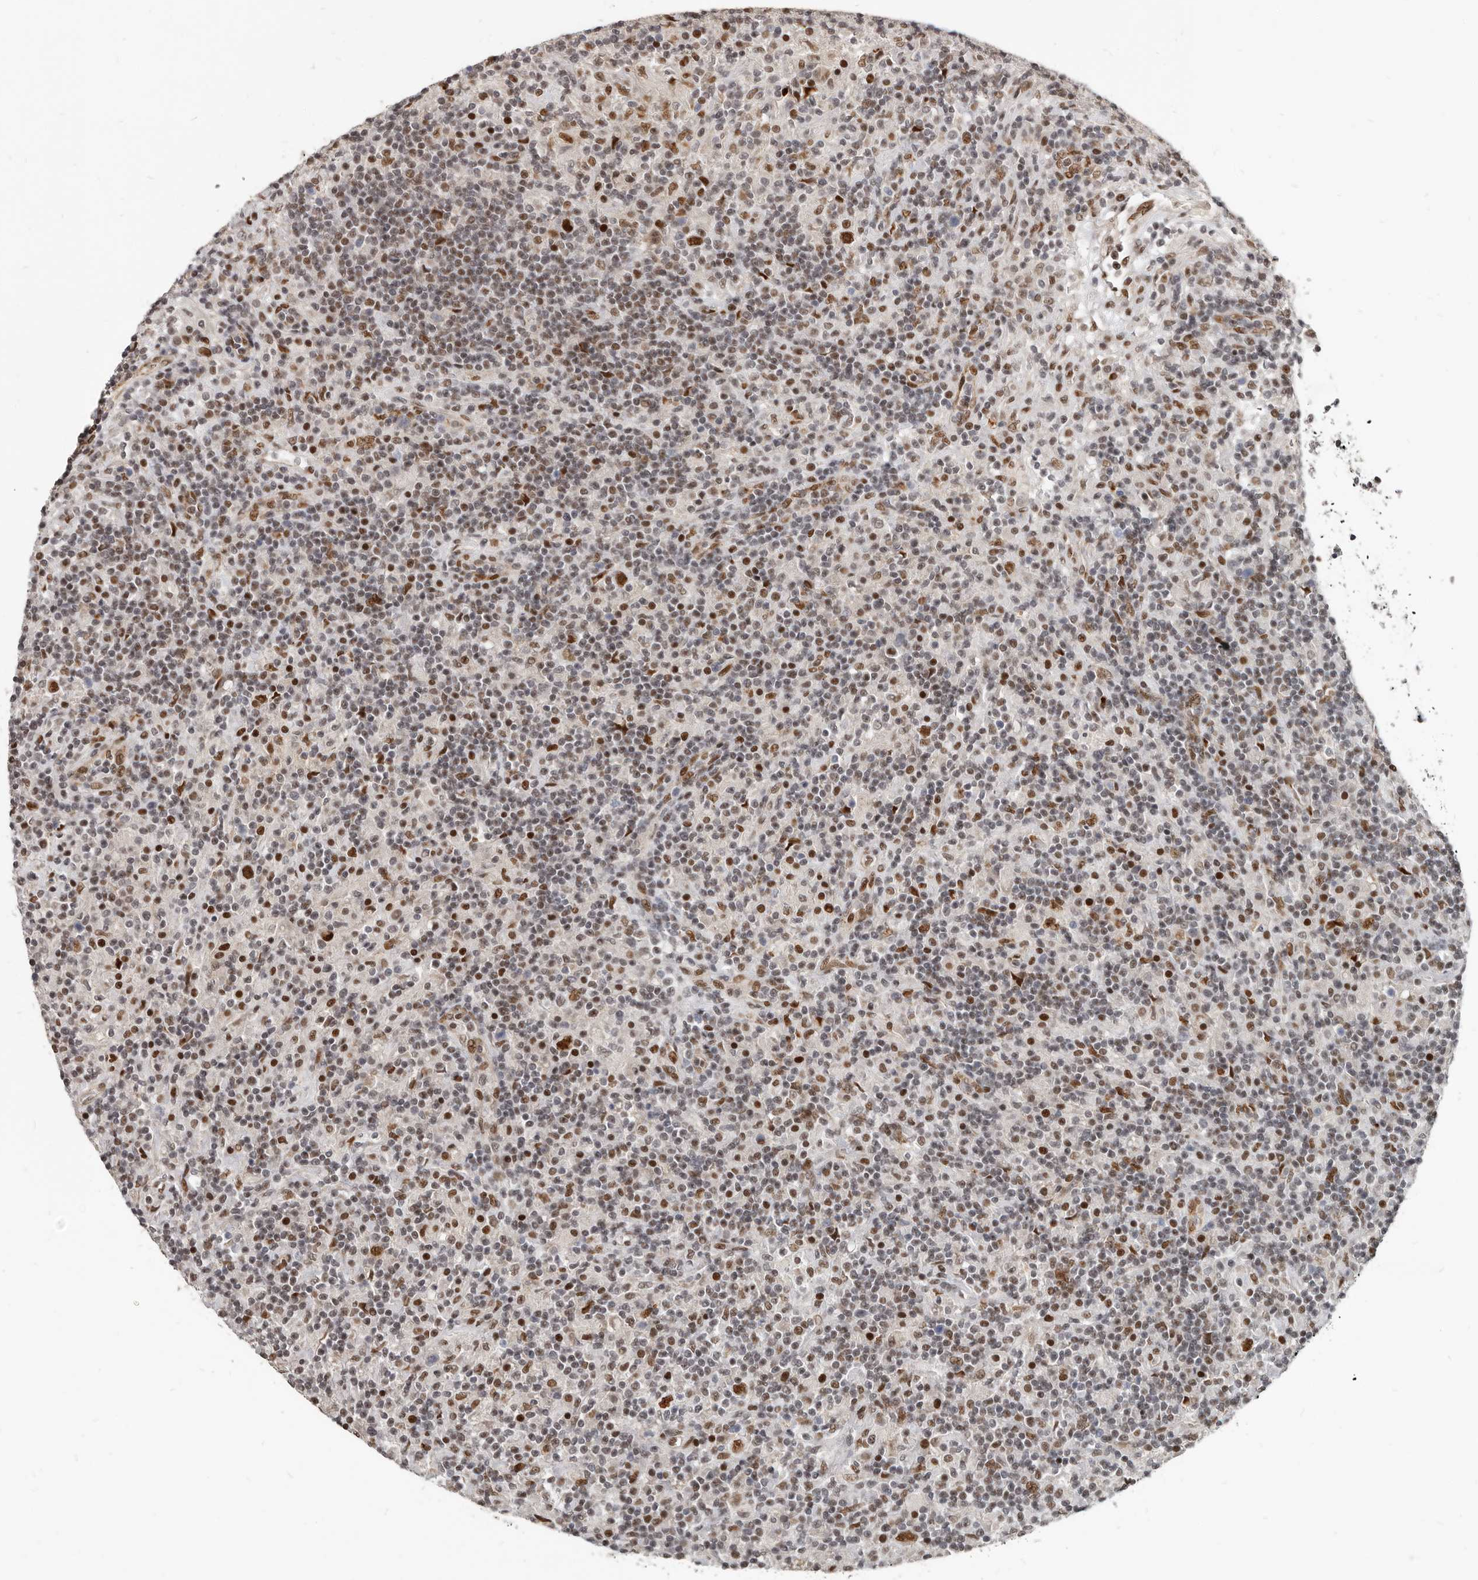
{"staining": {"intensity": "strong", "quantity": ">75%", "location": "nuclear"}, "tissue": "lymphoma", "cell_type": "Tumor cells", "image_type": "cancer", "snomed": [{"axis": "morphology", "description": "Hodgkin's disease, NOS"}, {"axis": "topography", "description": "Lymph node"}], "caption": "About >75% of tumor cells in human lymphoma demonstrate strong nuclear protein staining as visualized by brown immunohistochemical staining.", "gene": "ATF5", "patient": {"sex": "male", "age": 70}}